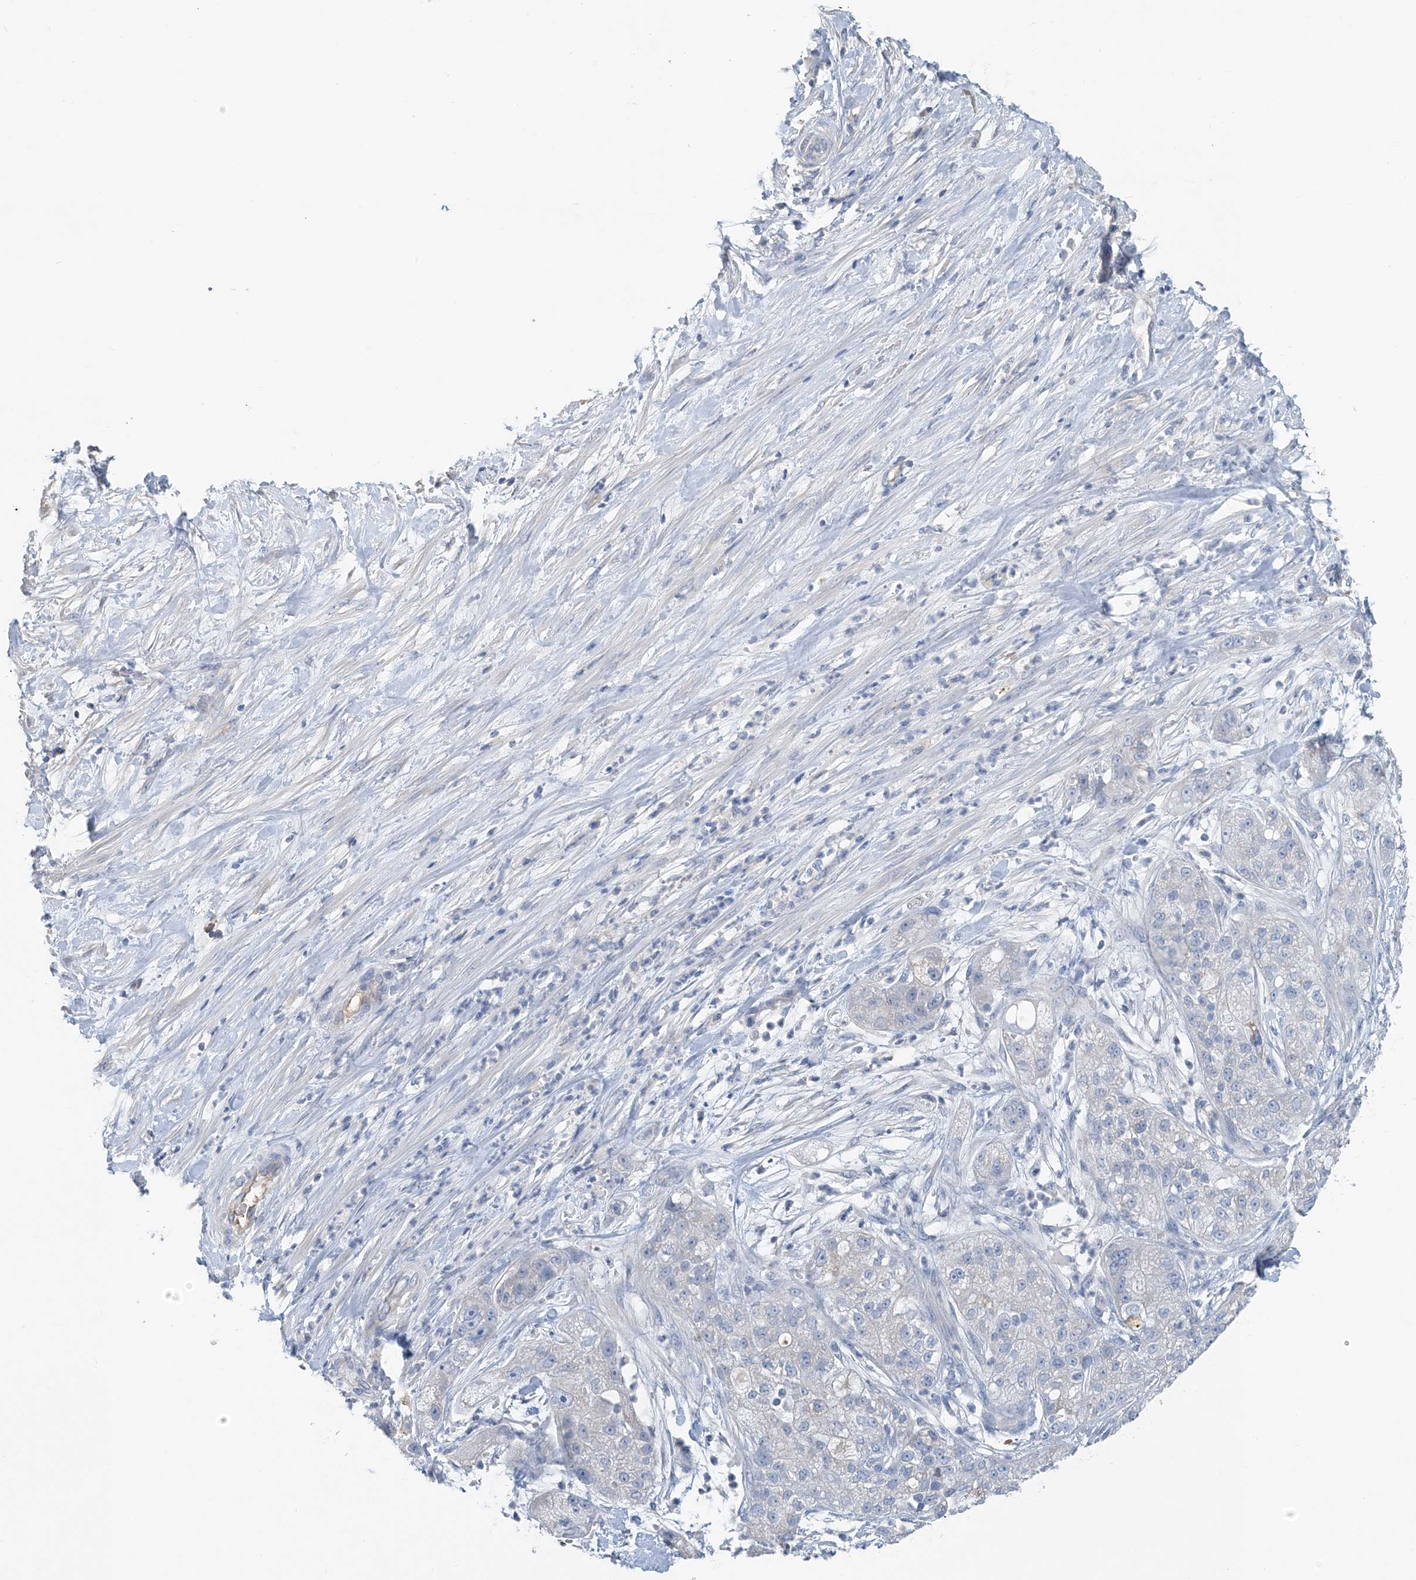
{"staining": {"intensity": "negative", "quantity": "none", "location": "none"}, "tissue": "pancreatic cancer", "cell_type": "Tumor cells", "image_type": "cancer", "snomed": [{"axis": "morphology", "description": "Adenocarcinoma, NOS"}, {"axis": "topography", "description": "Pancreas"}], "caption": "Pancreatic cancer was stained to show a protein in brown. There is no significant expression in tumor cells.", "gene": "CTRL", "patient": {"sex": "female", "age": 78}}